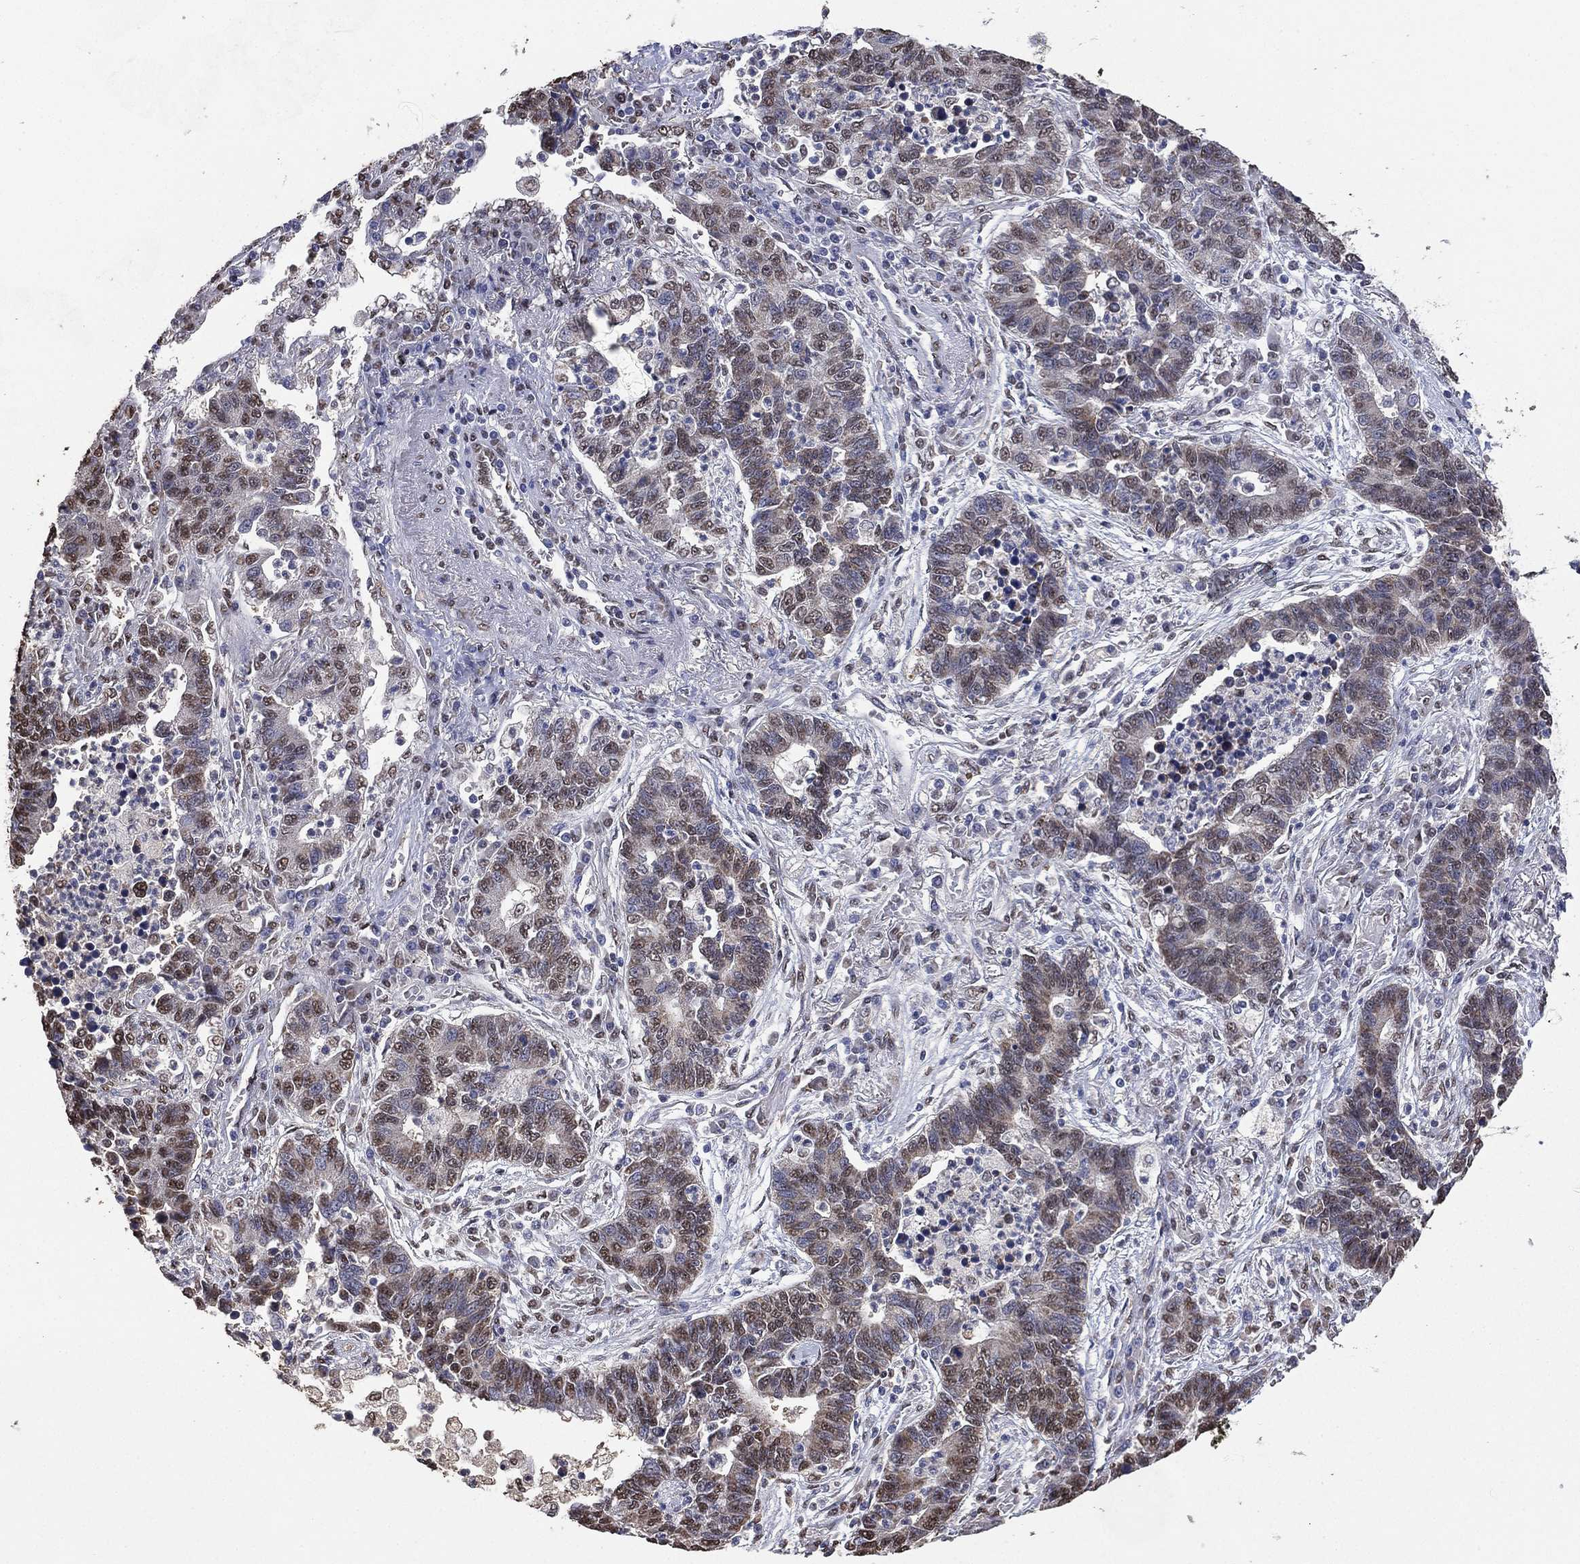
{"staining": {"intensity": "weak", "quantity": "<25%", "location": "nuclear"}, "tissue": "lung cancer", "cell_type": "Tumor cells", "image_type": "cancer", "snomed": [{"axis": "morphology", "description": "Adenocarcinoma, NOS"}, {"axis": "topography", "description": "Lung"}], "caption": "Tumor cells show no significant protein expression in lung cancer (adenocarcinoma).", "gene": "ALDH7A1", "patient": {"sex": "female", "age": 57}}